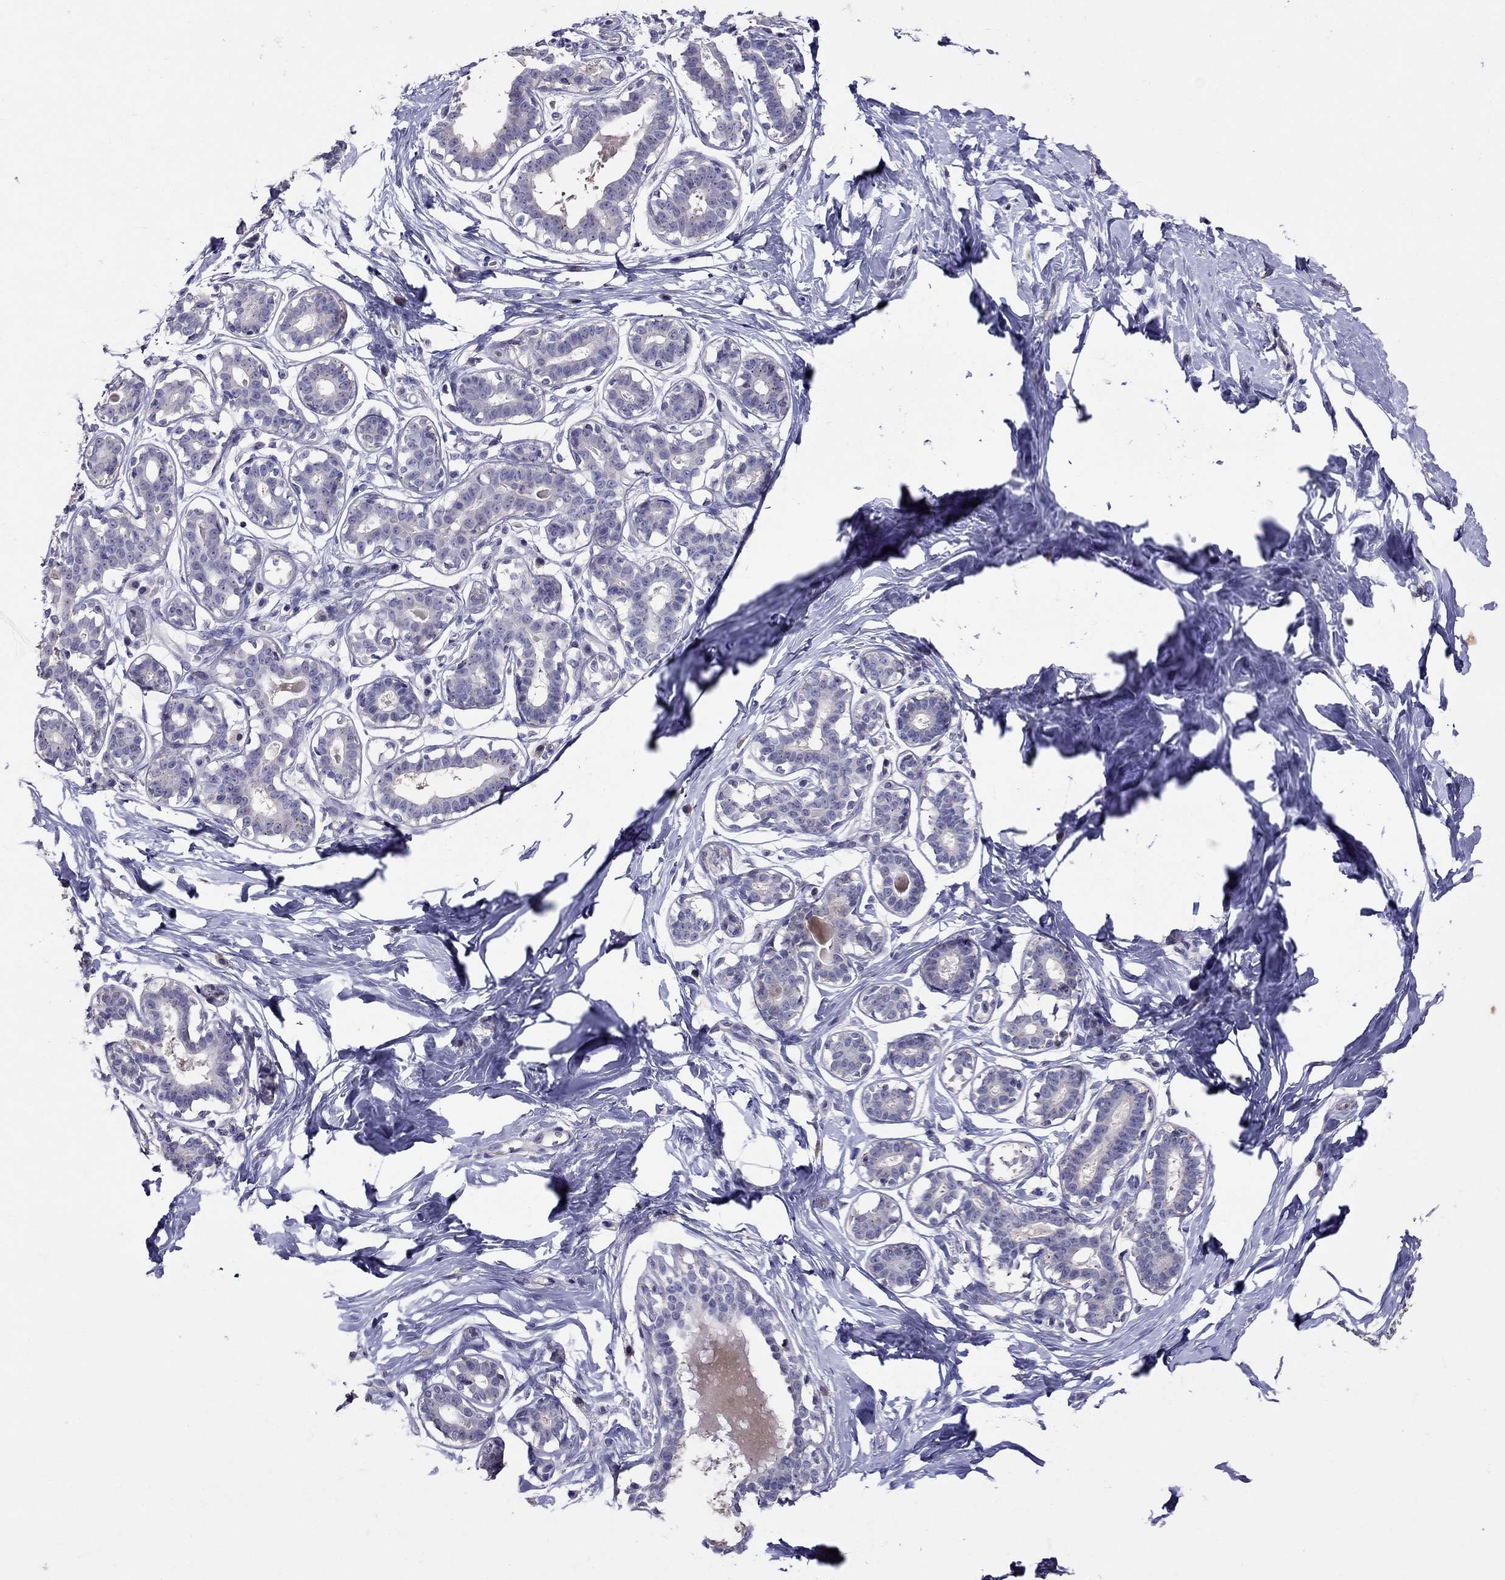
{"staining": {"intensity": "negative", "quantity": "none", "location": "none"}, "tissue": "breast", "cell_type": "Adipocytes", "image_type": "normal", "snomed": [{"axis": "morphology", "description": "Normal tissue, NOS"}, {"axis": "morphology", "description": "Lobular carcinoma, in situ"}, {"axis": "topography", "description": "Breast"}], "caption": "Adipocytes are negative for brown protein staining in normal breast. (Immunohistochemistry (ihc), brightfield microscopy, high magnification).", "gene": "MAGEB4", "patient": {"sex": "female", "age": 35}}